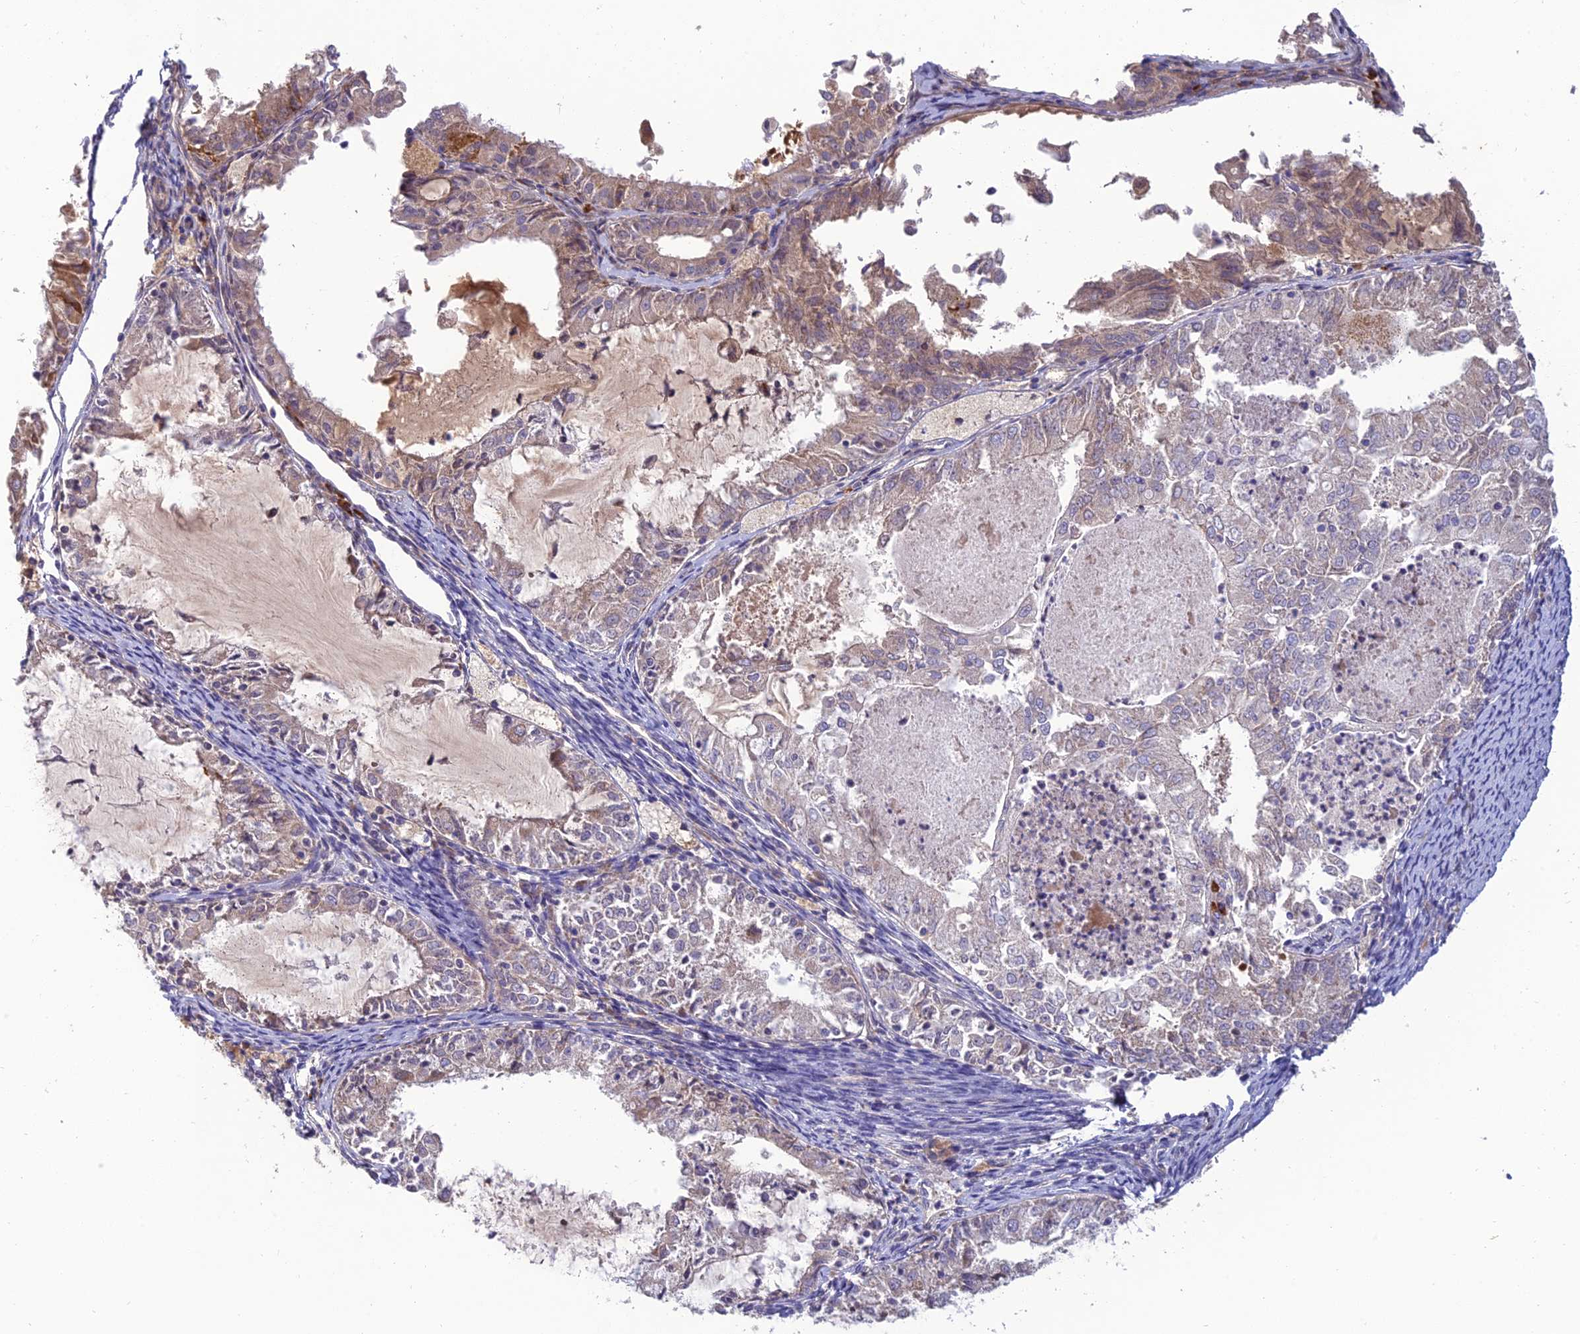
{"staining": {"intensity": "weak", "quantity": "<25%", "location": "cytoplasmic/membranous"}, "tissue": "endometrial cancer", "cell_type": "Tumor cells", "image_type": "cancer", "snomed": [{"axis": "morphology", "description": "Adenocarcinoma, NOS"}, {"axis": "topography", "description": "Endometrium"}], "caption": "Human adenocarcinoma (endometrial) stained for a protein using immunohistochemistry (IHC) displays no positivity in tumor cells.", "gene": "C3orf20", "patient": {"sex": "female", "age": 57}}